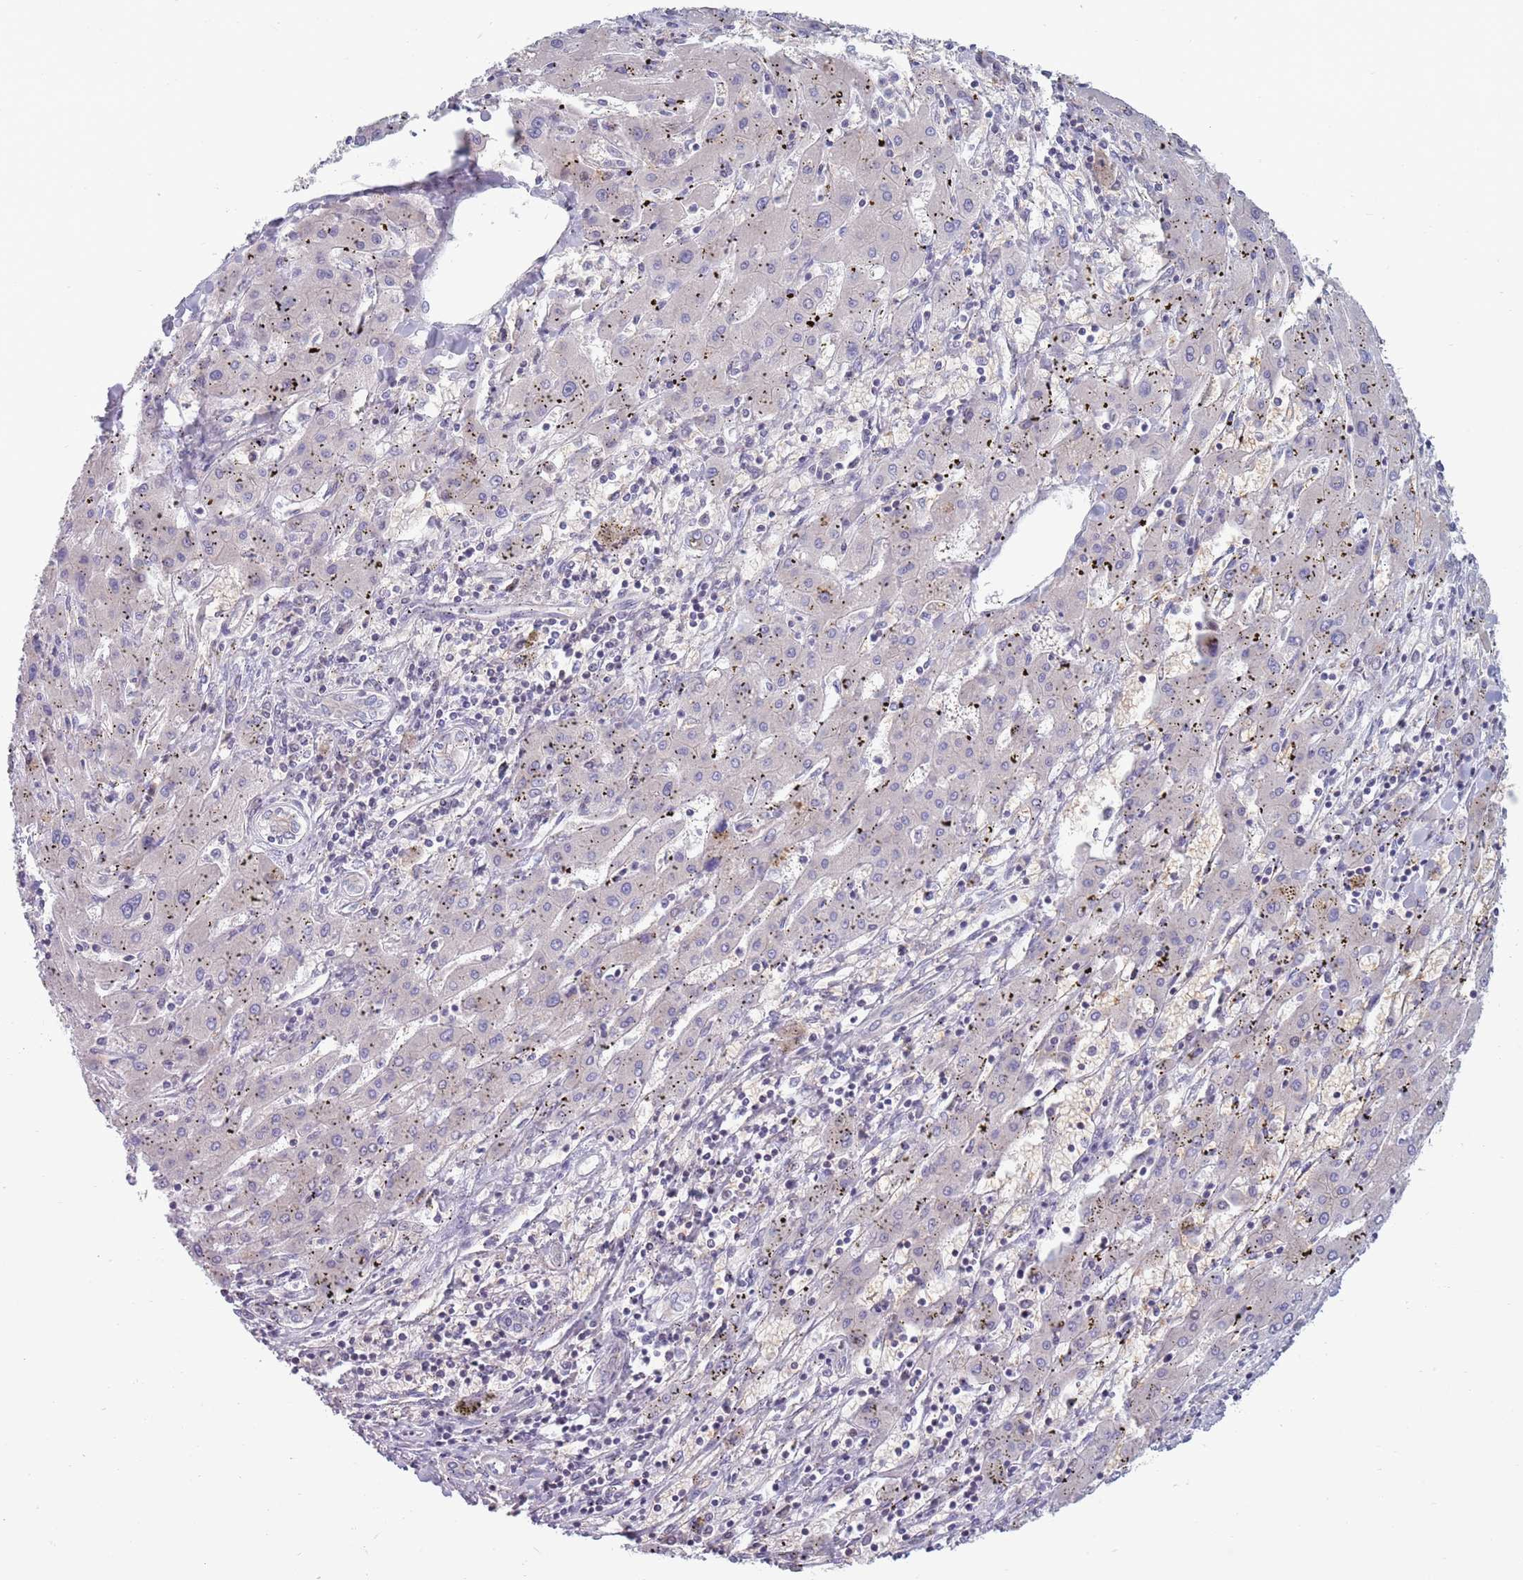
{"staining": {"intensity": "negative", "quantity": "none", "location": "none"}, "tissue": "liver cancer", "cell_type": "Tumor cells", "image_type": "cancer", "snomed": [{"axis": "morphology", "description": "Carcinoma, Hepatocellular, NOS"}, {"axis": "topography", "description": "Liver"}], "caption": "High power microscopy photomicrograph of an immunohistochemistry (IHC) photomicrograph of liver cancer, revealing no significant expression in tumor cells.", "gene": "CLNS1A", "patient": {"sex": "male", "age": 72}}